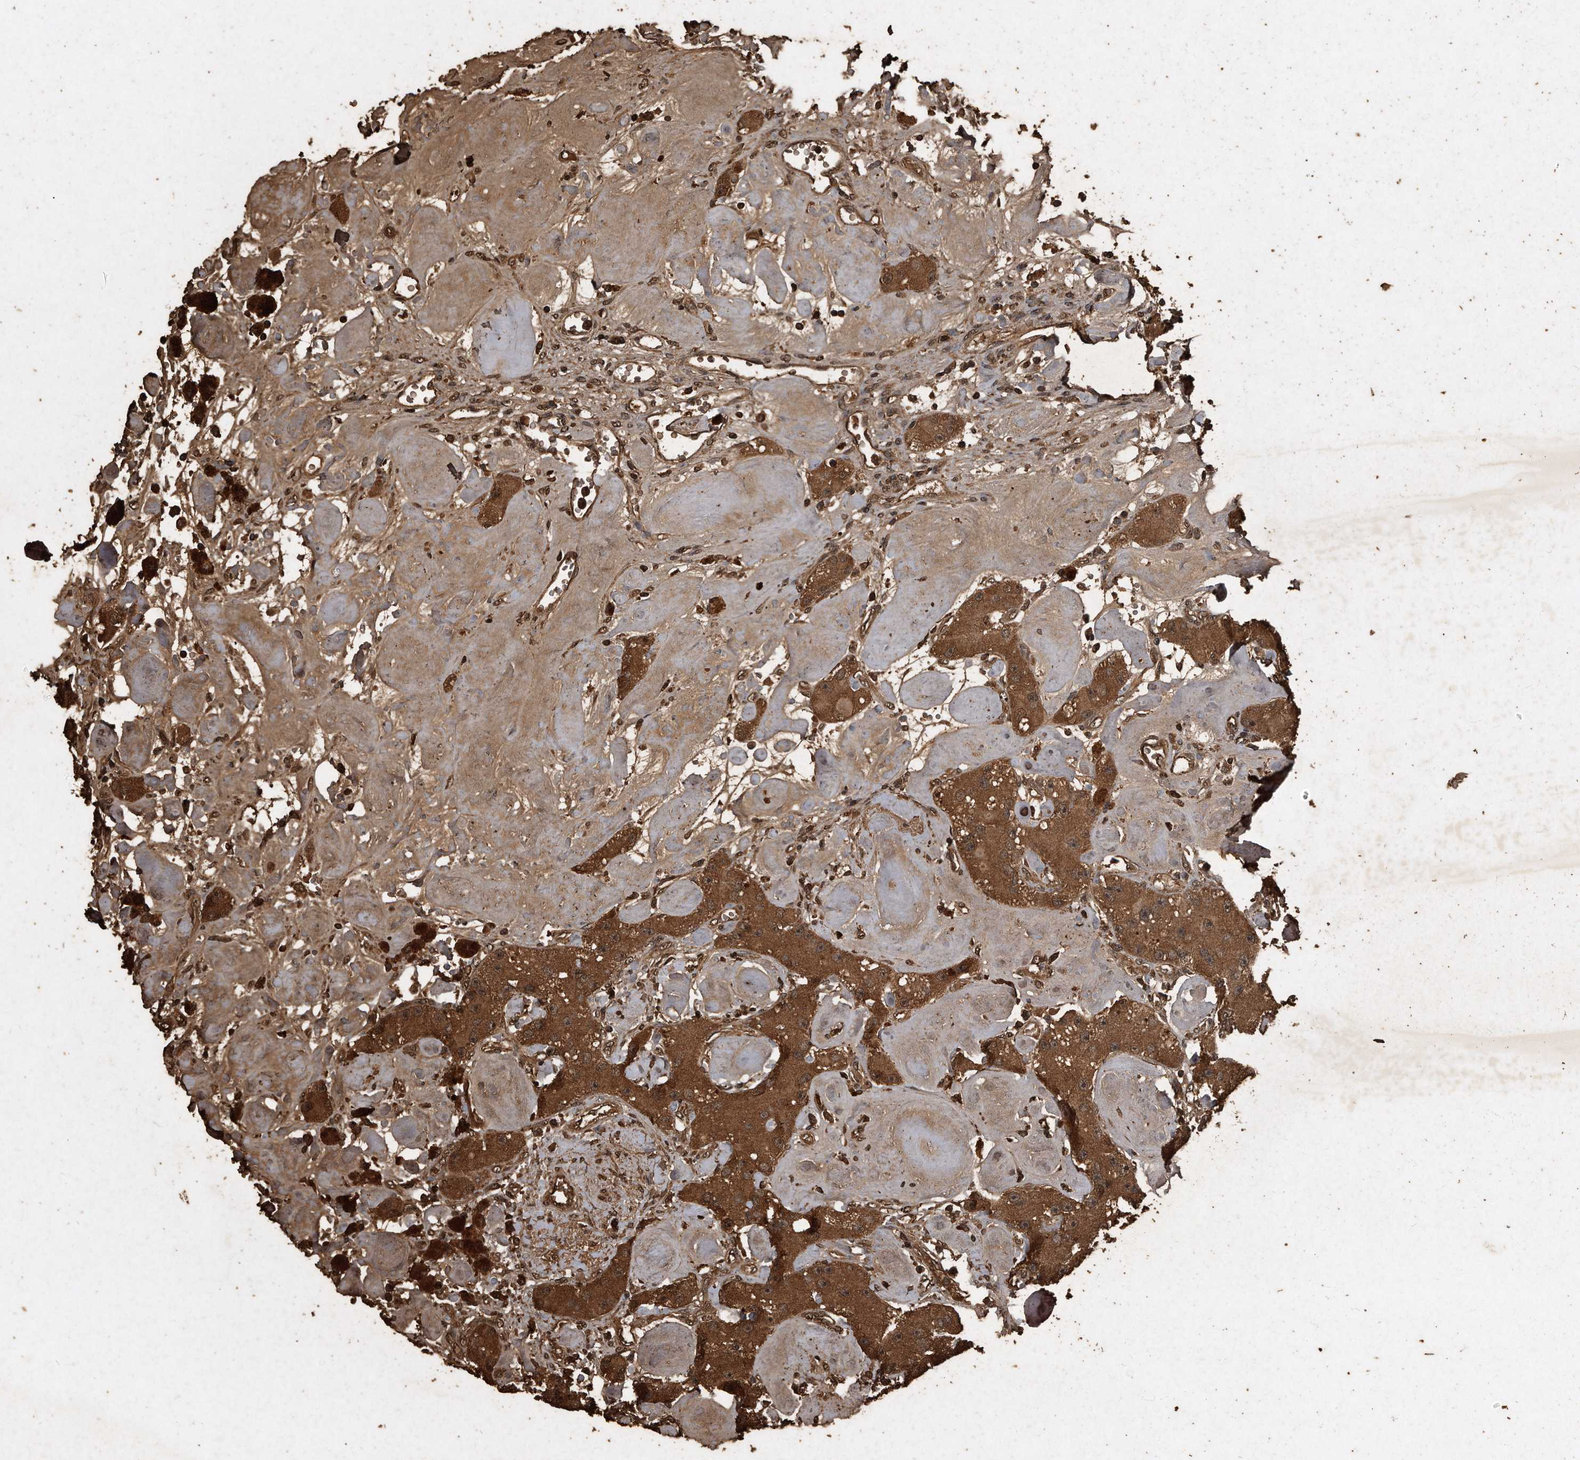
{"staining": {"intensity": "strong", "quantity": ">75%", "location": "cytoplasmic/membranous"}, "tissue": "carcinoid", "cell_type": "Tumor cells", "image_type": "cancer", "snomed": [{"axis": "morphology", "description": "Carcinoid, malignant, NOS"}, {"axis": "topography", "description": "Pancreas"}], "caption": "IHC micrograph of neoplastic tissue: carcinoid (malignant) stained using immunohistochemistry (IHC) shows high levels of strong protein expression localized specifically in the cytoplasmic/membranous of tumor cells, appearing as a cytoplasmic/membranous brown color.", "gene": "CFLAR", "patient": {"sex": "male", "age": 41}}